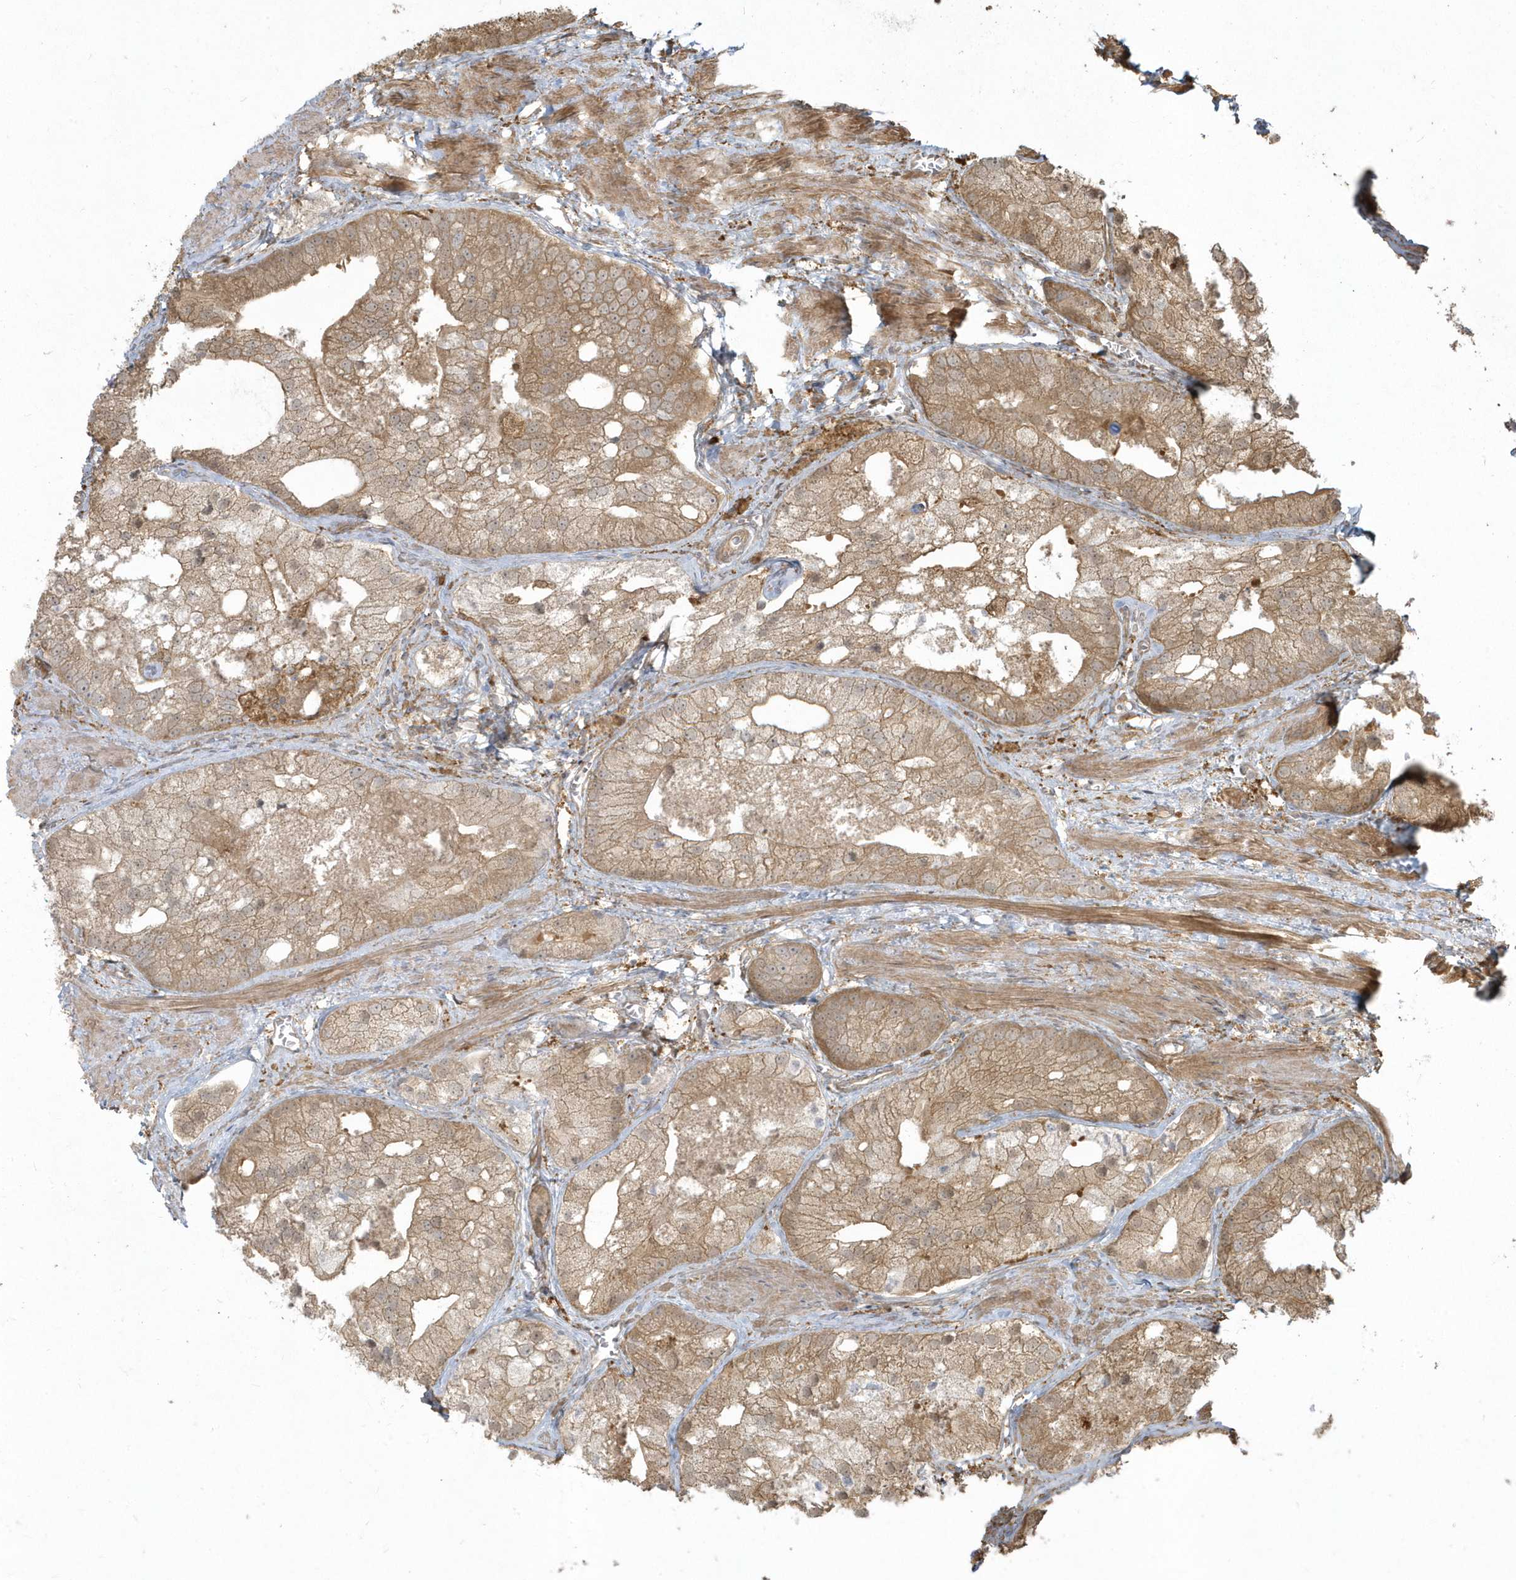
{"staining": {"intensity": "moderate", "quantity": ">75%", "location": "cytoplasmic/membranous"}, "tissue": "prostate cancer", "cell_type": "Tumor cells", "image_type": "cancer", "snomed": [{"axis": "morphology", "description": "Adenocarcinoma, Low grade"}, {"axis": "topography", "description": "Prostate"}], "caption": "Immunohistochemistry (IHC) of human prostate cancer (low-grade adenocarcinoma) shows medium levels of moderate cytoplasmic/membranous positivity in about >75% of tumor cells. The protein is stained brown, and the nuclei are stained in blue (DAB IHC with brightfield microscopy, high magnification).", "gene": "HNMT", "patient": {"sex": "male", "age": 69}}